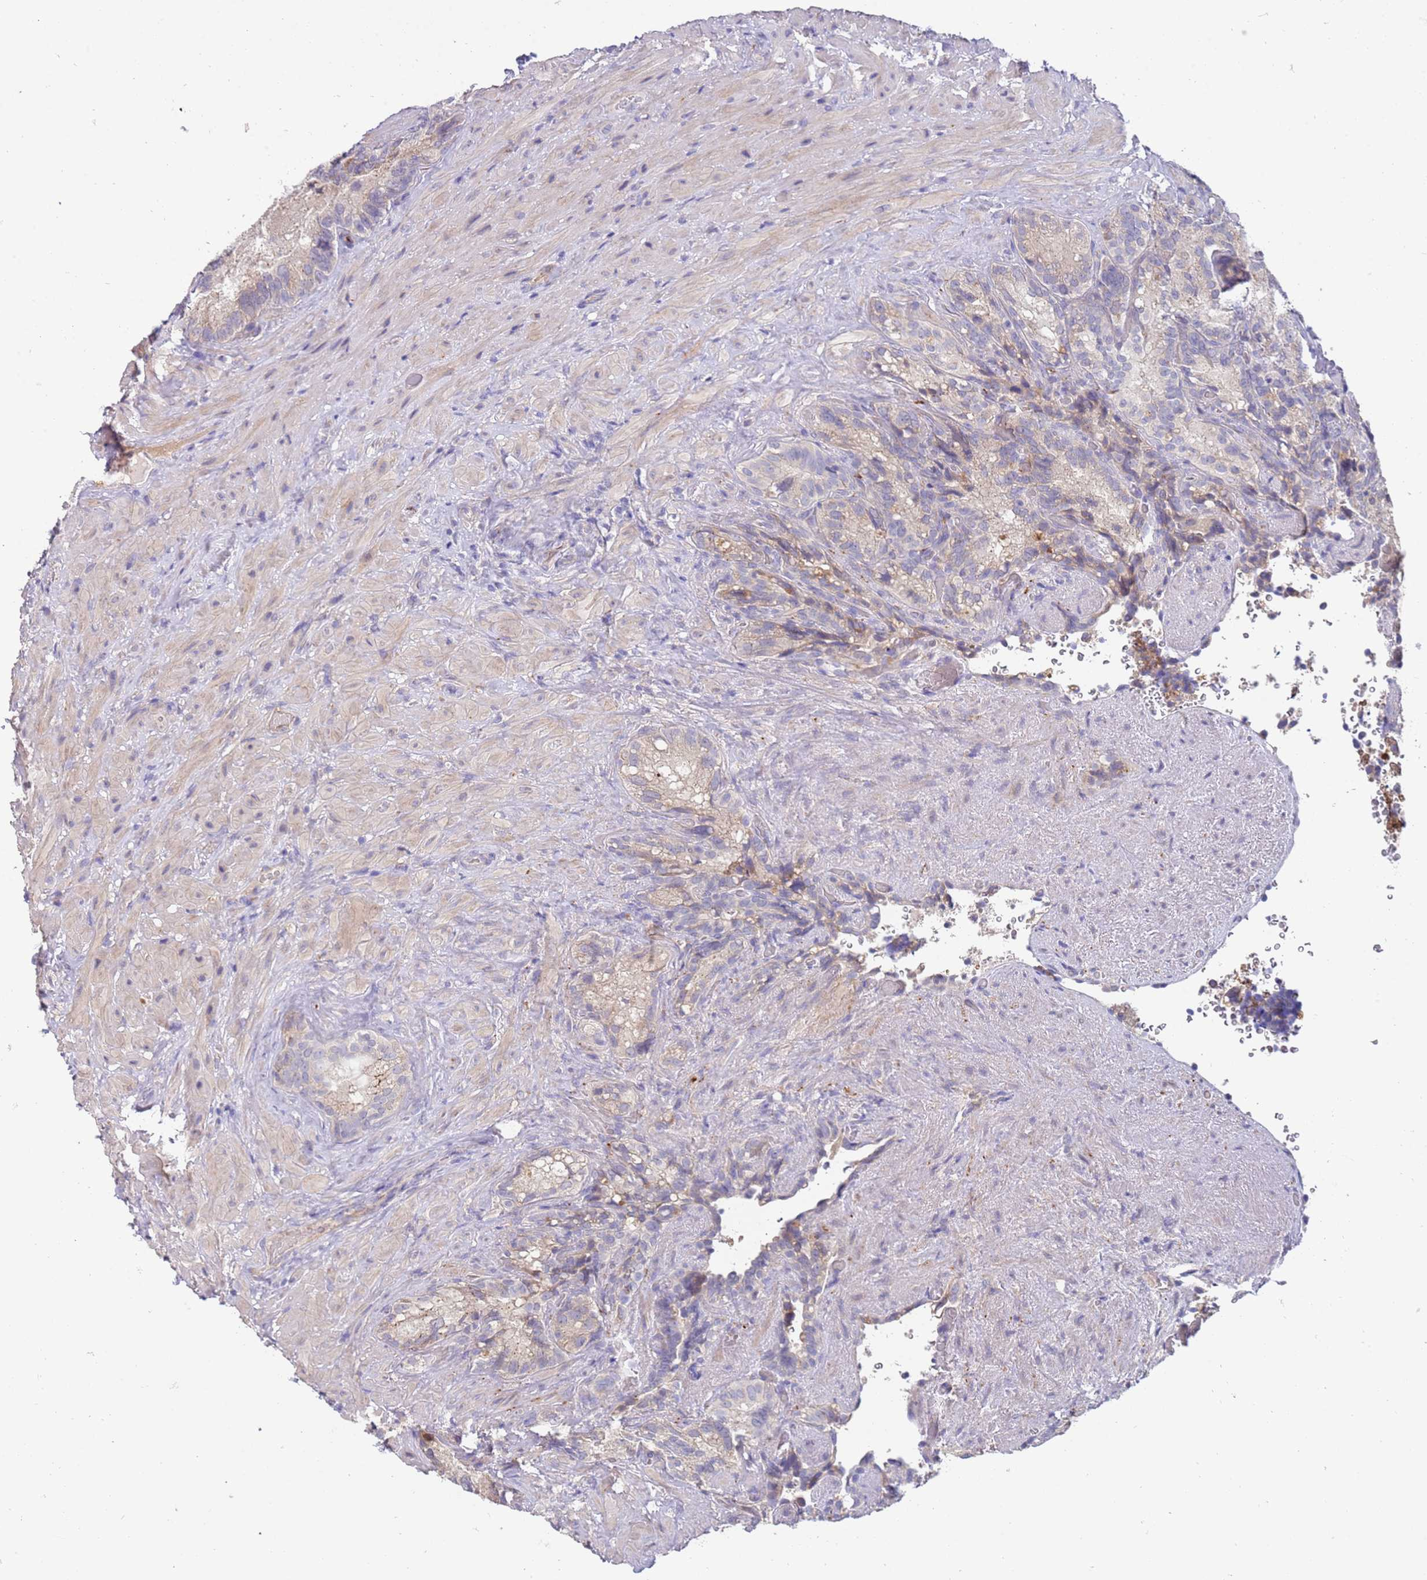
{"staining": {"intensity": "negative", "quantity": "none", "location": "none"}, "tissue": "seminal vesicle", "cell_type": "Glandular cells", "image_type": "normal", "snomed": [{"axis": "morphology", "description": "Normal tissue, NOS"}, {"axis": "topography", "description": "Seminal veicle"}], "caption": "The photomicrograph shows no significant expression in glandular cells of seminal vesicle.", "gene": "NMUR2", "patient": {"sex": "male", "age": 62}}